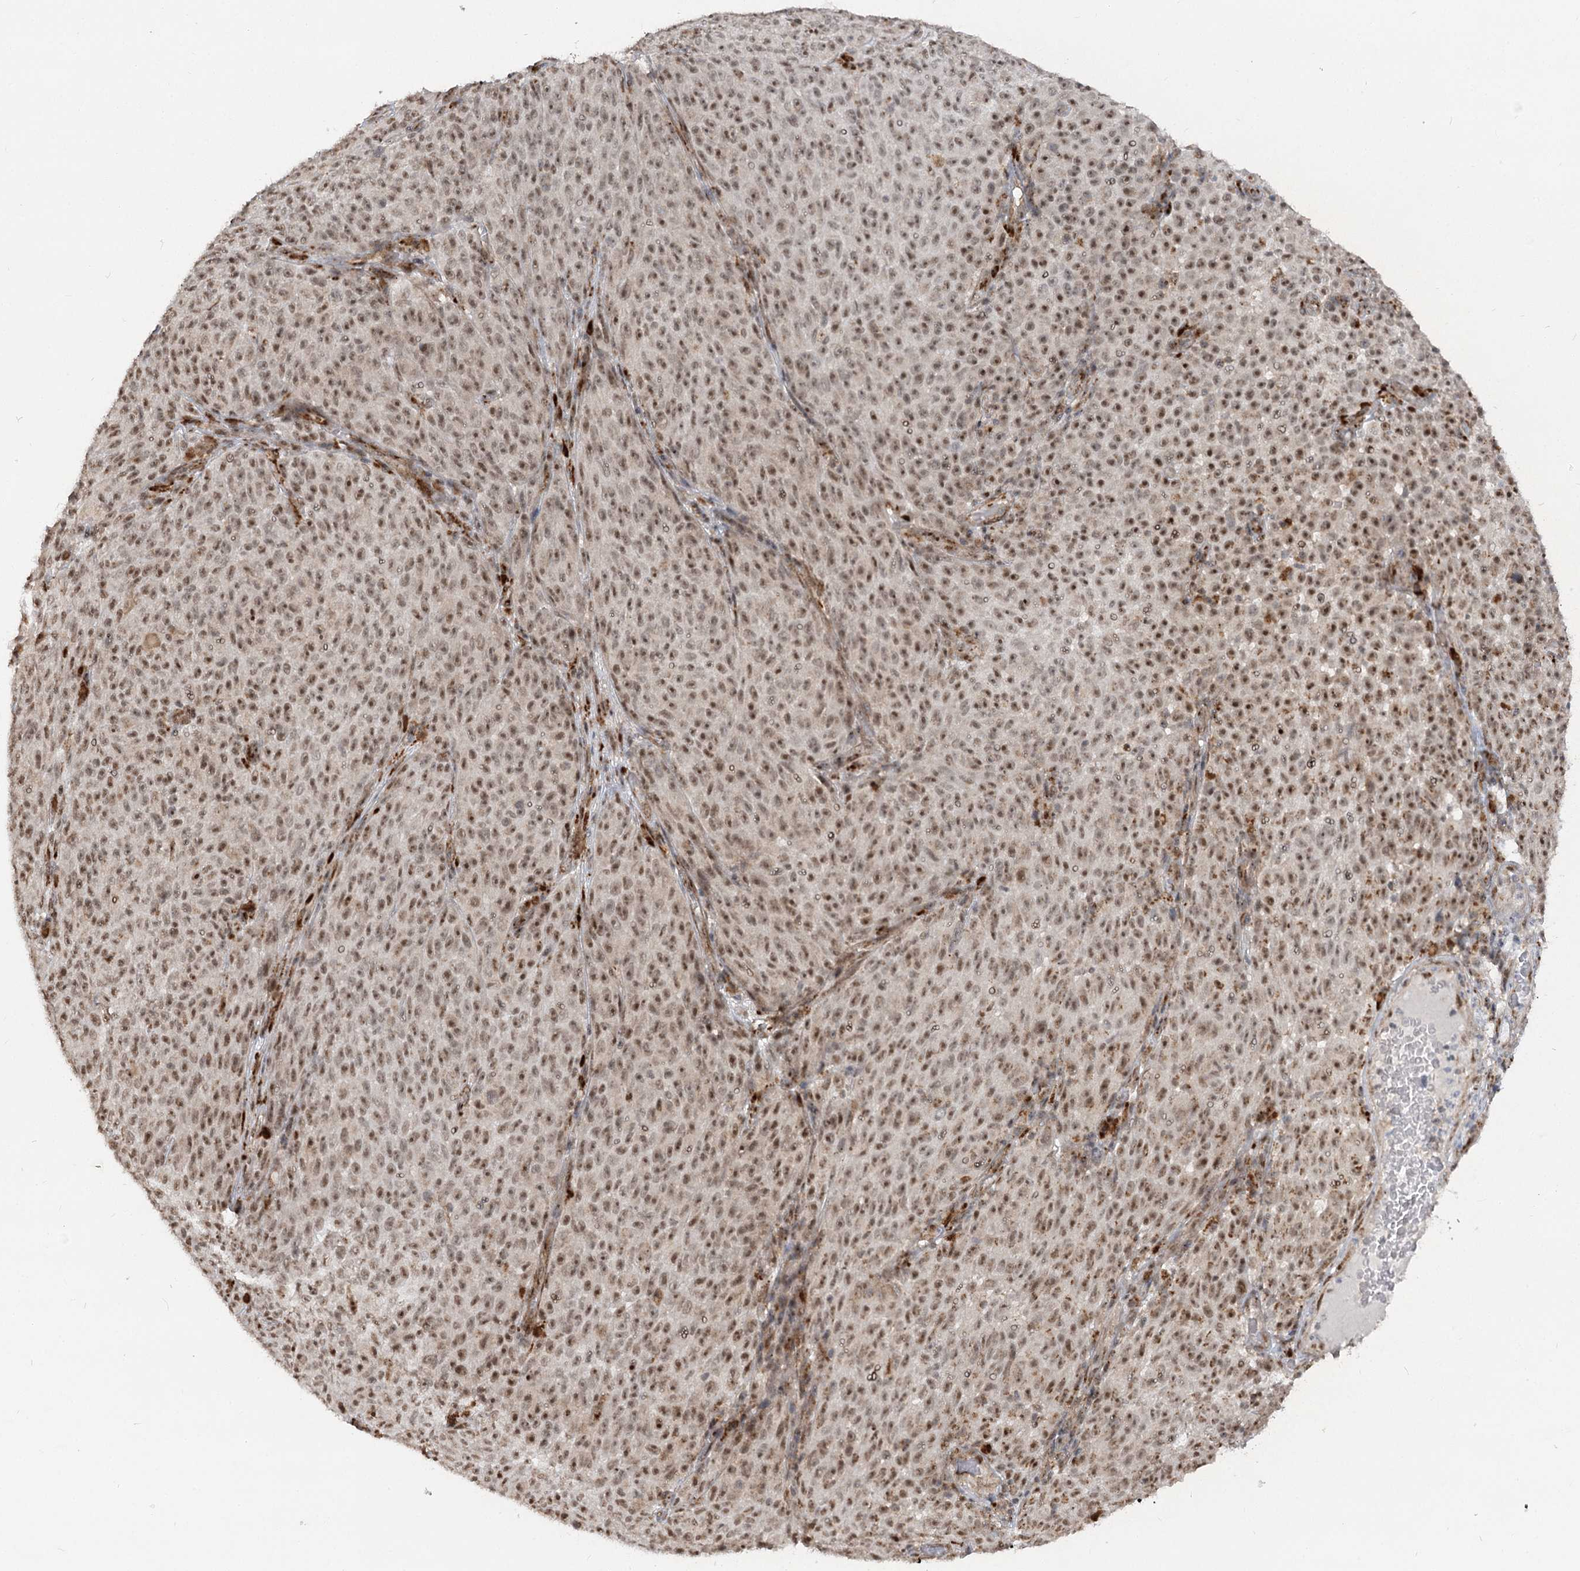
{"staining": {"intensity": "moderate", "quantity": ">75%", "location": "nuclear"}, "tissue": "melanoma", "cell_type": "Tumor cells", "image_type": "cancer", "snomed": [{"axis": "morphology", "description": "Malignant melanoma, NOS"}, {"axis": "topography", "description": "Skin"}], "caption": "An image of melanoma stained for a protein demonstrates moderate nuclear brown staining in tumor cells. Immunohistochemistry (ihc) stains the protein in brown and the nuclei are stained blue.", "gene": "GNL3L", "patient": {"sex": "female", "age": 82}}